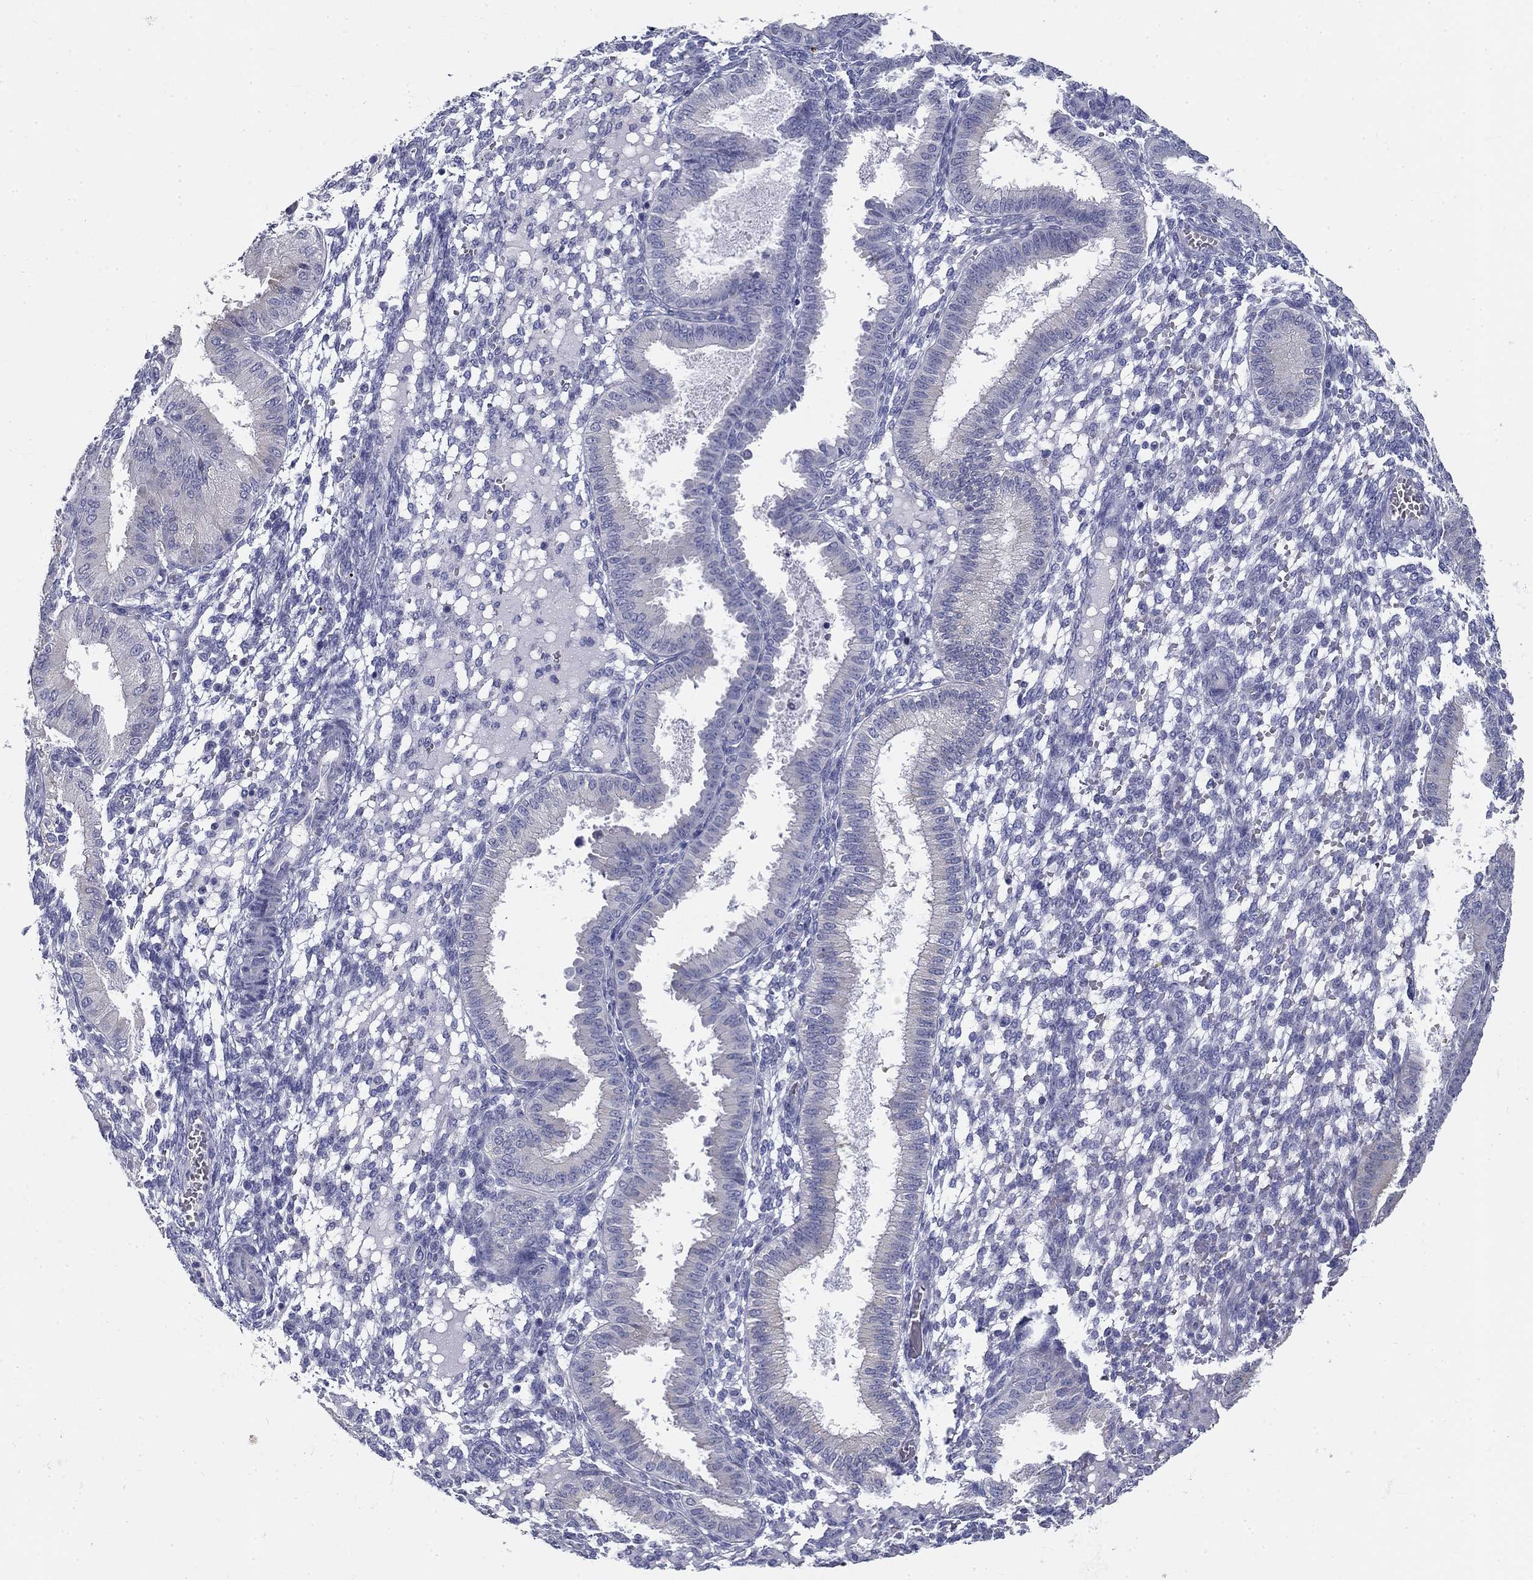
{"staining": {"intensity": "negative", "quantity": "none", "location": "none"}, "tissue": "endometrium", "cell_type": "Cells in endometrial stroma", "image_type": "normal", "snomed": [{"axis": "morphology", "description": "Normal tissue, NOS"}, {"axis": "topography", "description": "Endometrium"}], "caption": "The micrograph exhibits no staining of cells in endometrial stroma in benign endometrium. (DAB (3,3'-diaminobenzidine) IHC with hematoxylin counter stain).", "gene": "GALNTL5", "patient": {"sex": "female", "age": 43}}